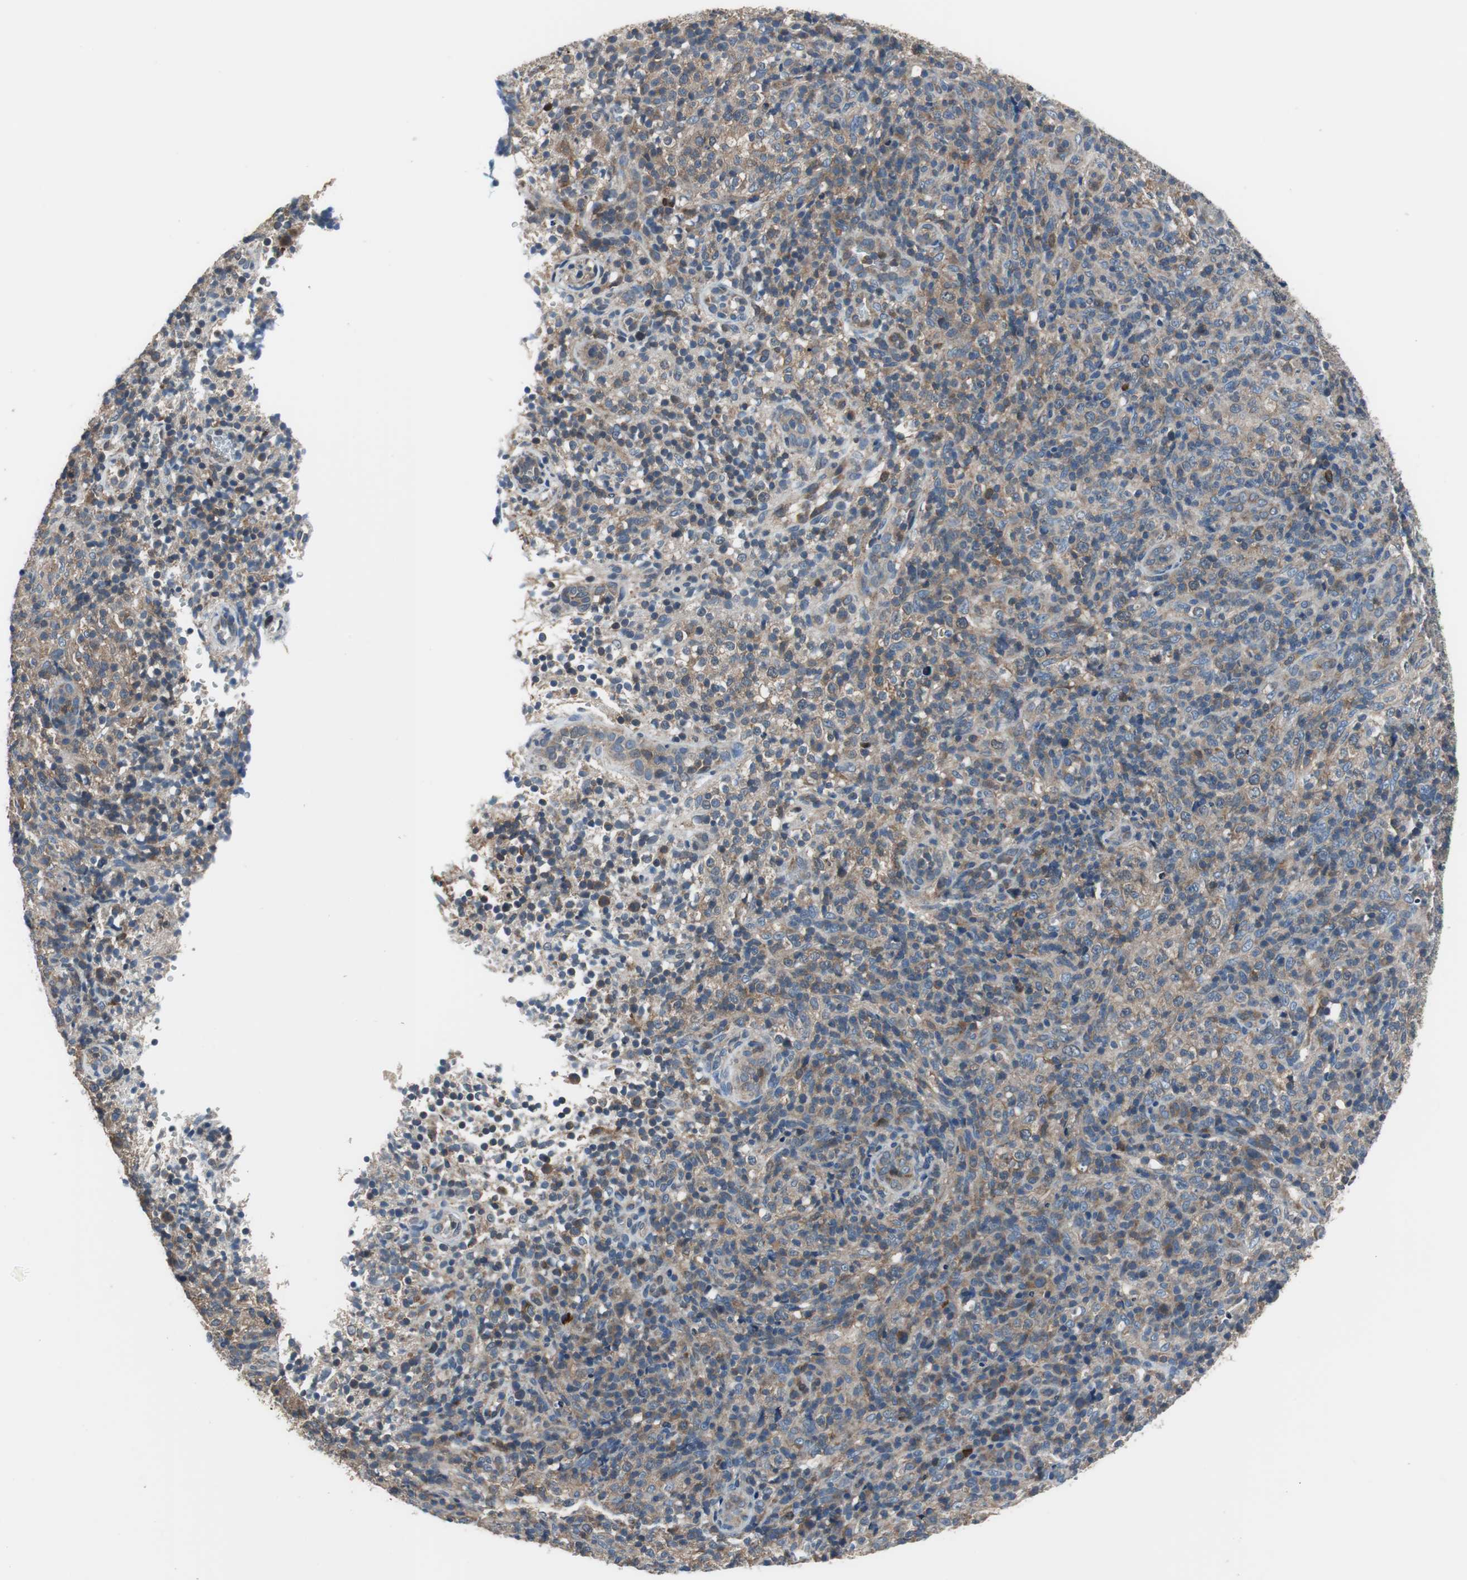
{"staining": {"intensity": "moderate", "quantity": "25%-75%", "location": "cytoplasmic/membranous"}, "tissue": "lymphoma", "cell_type": "Tumor cells", "image_type": "cancer", "snomed": [{"axis": "morphology", "description": "Malignant lymphoma, non-Hodgkin's type, High grade"}, {"axis": "topography", "description": "Lymph node"}], "caption": "Protein staining by immunohistochemistry demonstrates moderate cytoplasmic/membranous staining in about 25%-75% of tumor cells in malignant lymphoma, non-Hodgkin's type (high-grade).", "gene": "PI4KB", "patient": {"sex": "female", "age": 76}}